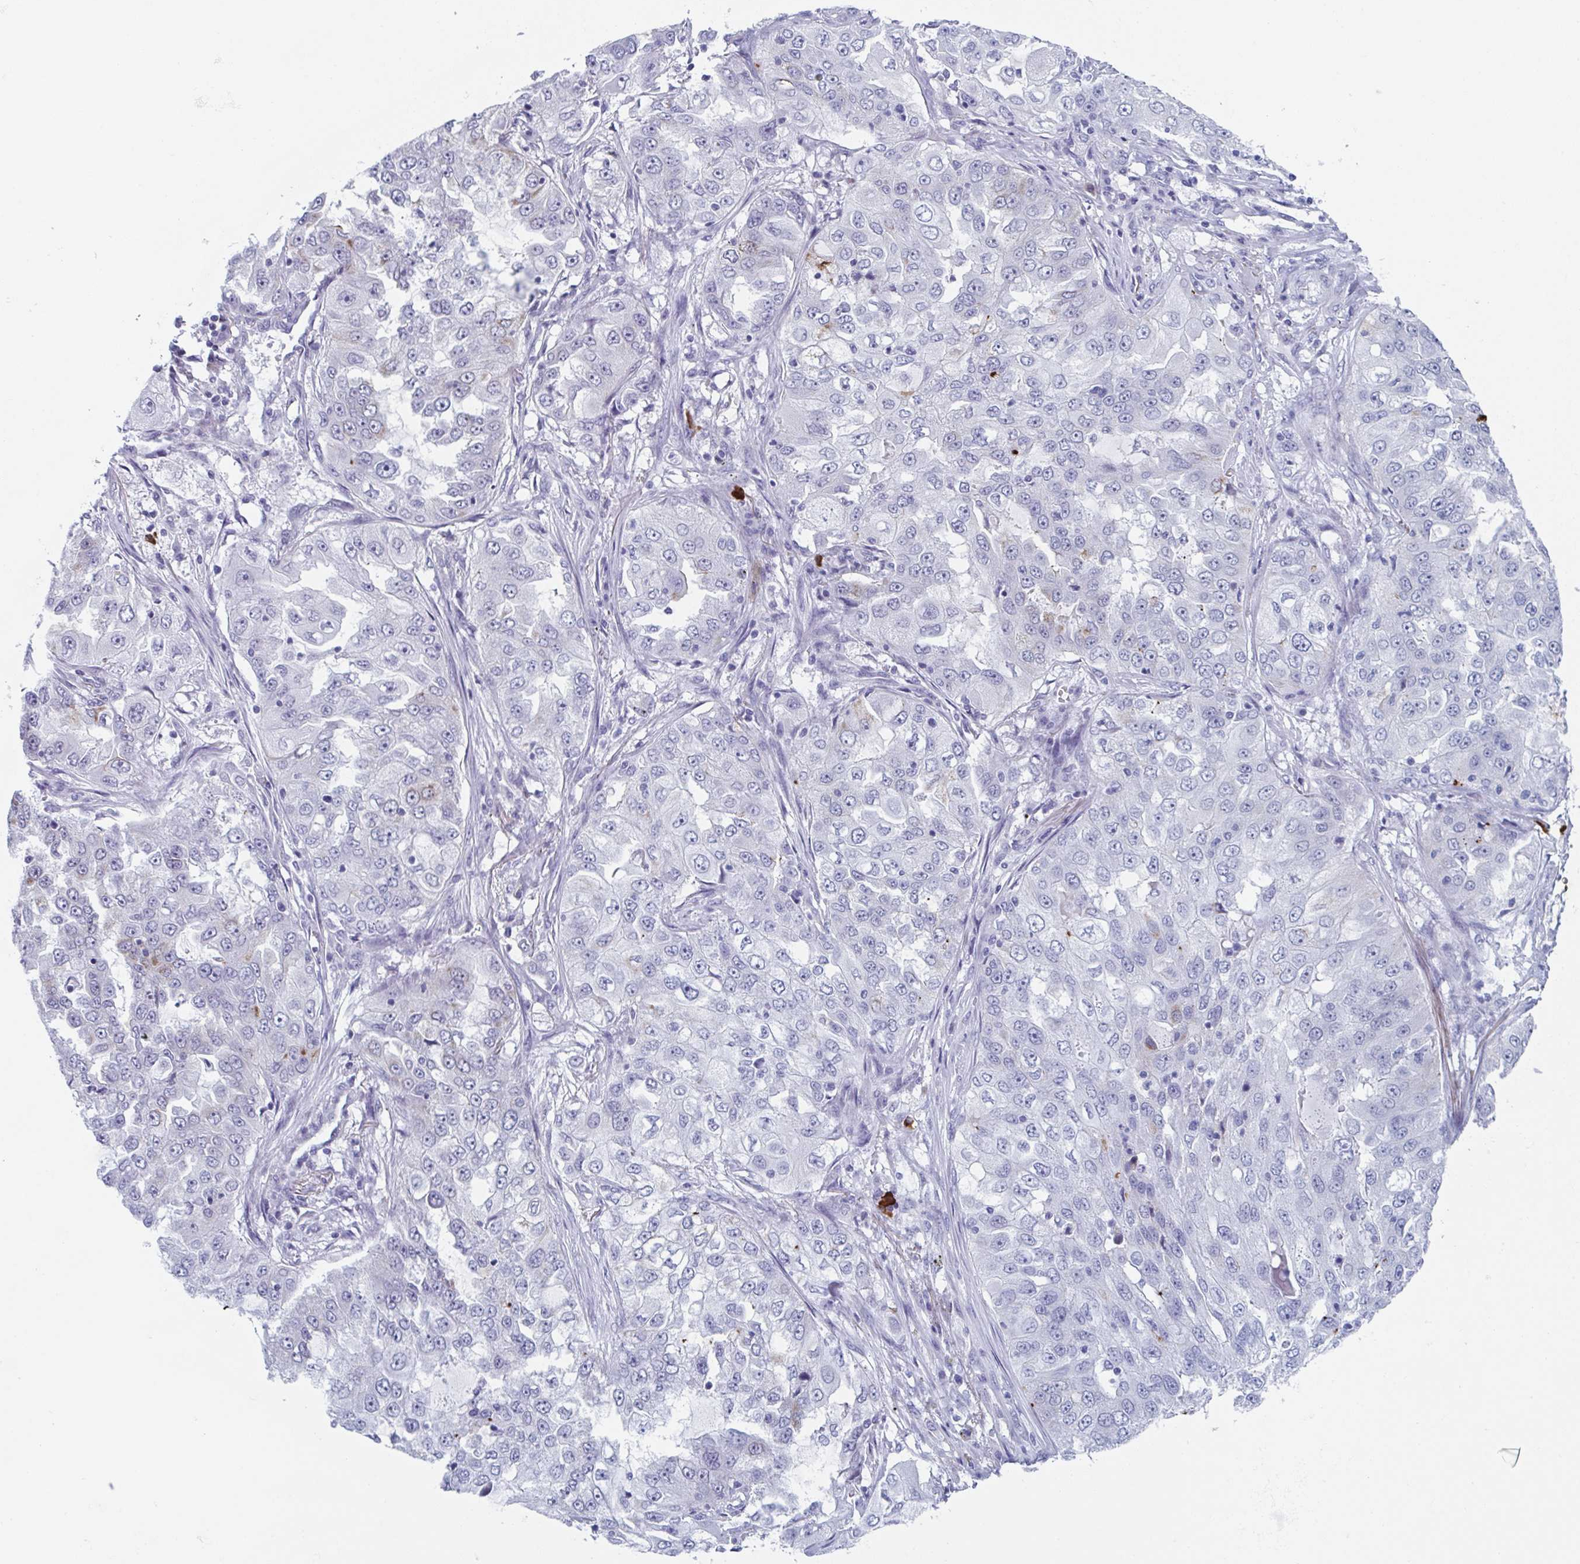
{"staining": {"intensity": "negative", "quantity": "none", "location": "none"}, "tissue": "lung cancer", "cell_type": "Tumor cells", "image_type": "cancer", "snomed": [{"axis": "morphology", "description": "Adenocarcinoma, NOS"}, {"axis": "topography", "description": "Lung"}], "caption": "Immunohistochemistry (IHC) image of neoplastic tissue: human lung adenocarcinoma stained with DAB (3,3'-diaminobenzidine) exhibits no significant protein positivity in tumor cells. (DAB (3,3'-diaminobenzidine) immunohistochemistry visualized using brightfield microscopy, high magnification).", "gene": "ZFP64", "patient": {"sex": "female", "age": 61}}